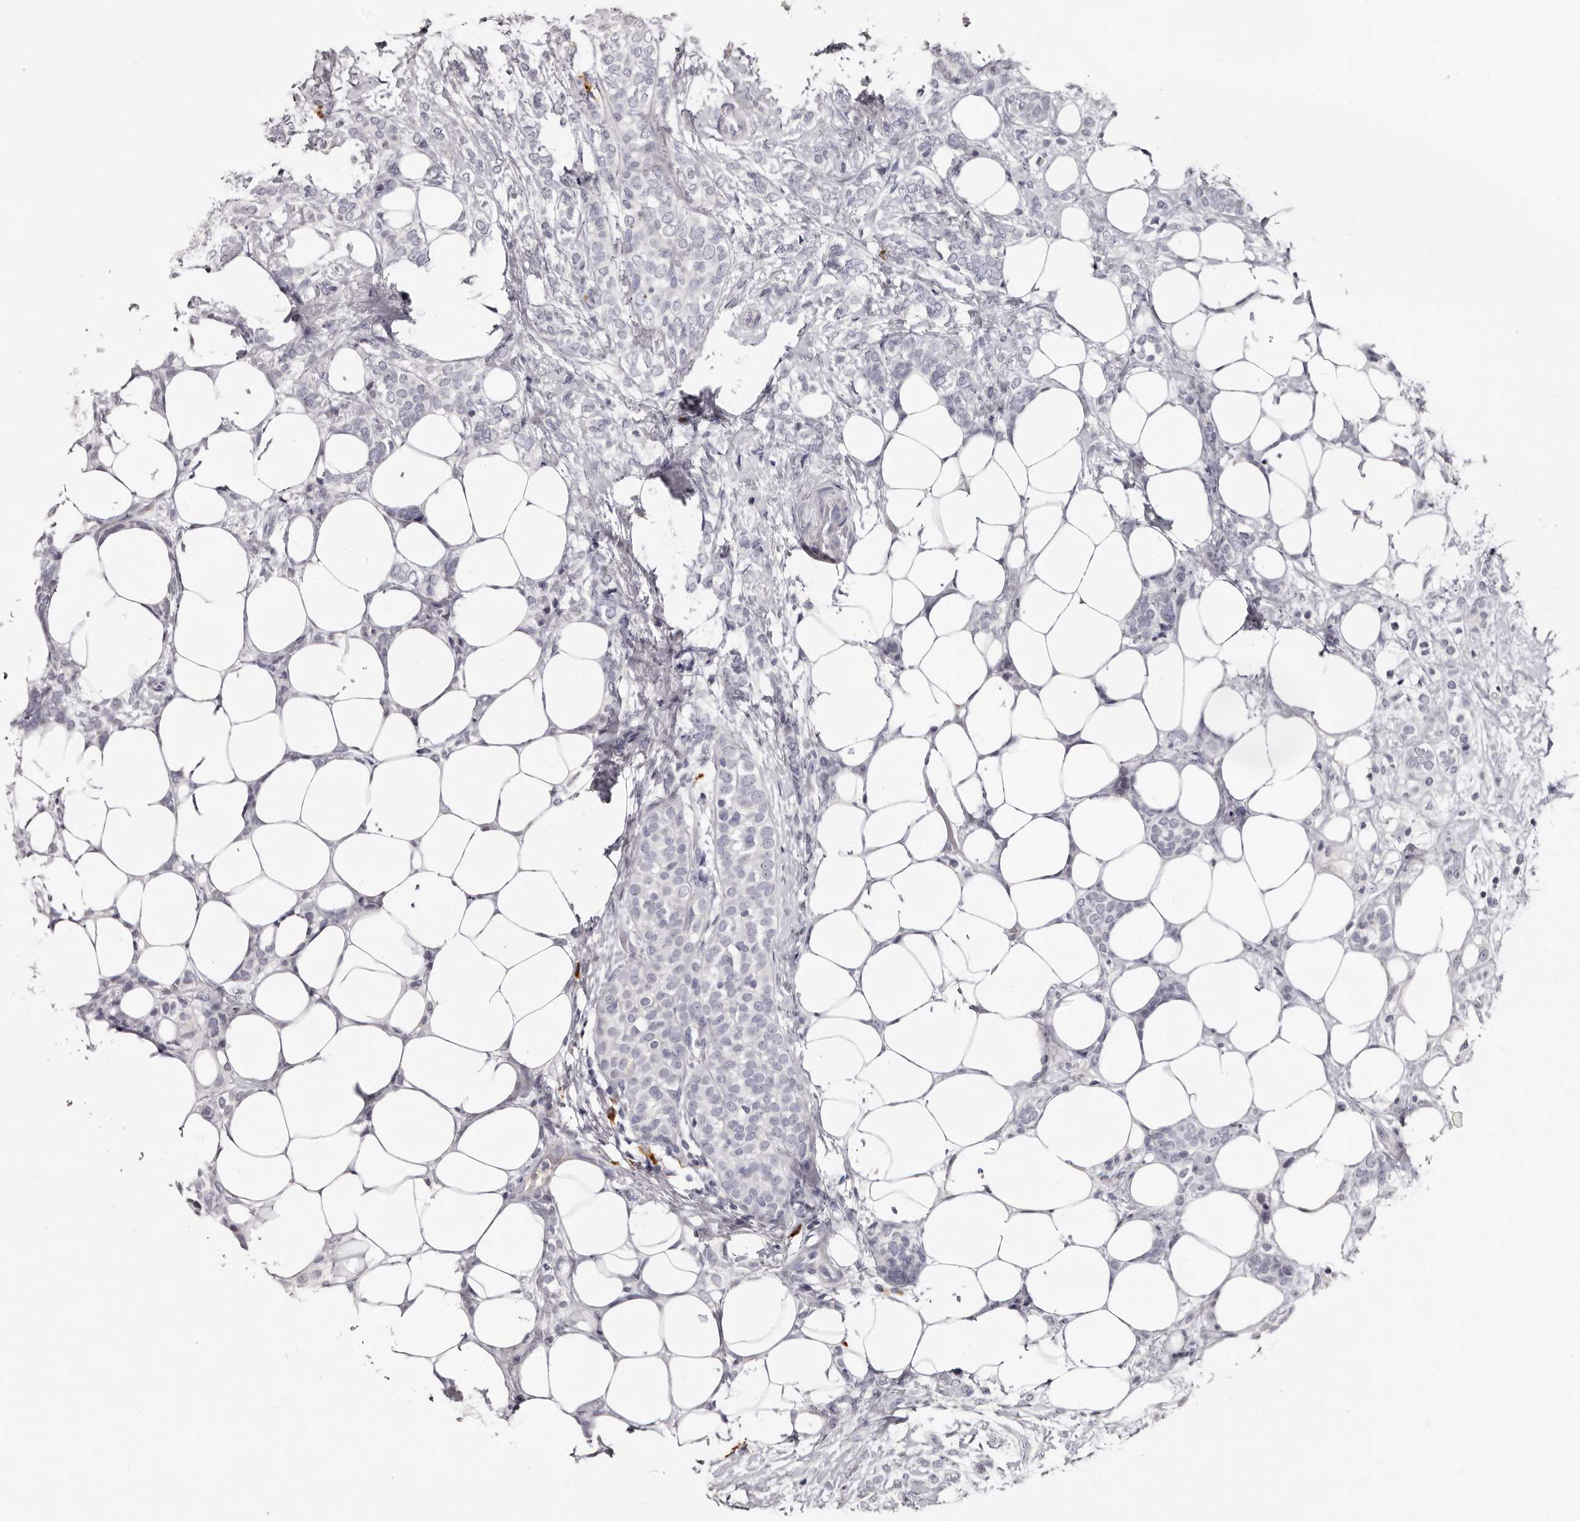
{"staining": {"intensity": "negative", "quantity": "none", "location": "none"}, "tissue": "breast cancer", "cell_type": "Tumor cells", "image_type": "cancer", "snomed": [{"axis": "morphology", "description": "Lobular carcinoma"}, {"axis": "topography", "description": "Breast"}], "caption": "Immunohistochemistry (IHC) photomicrograph of human breast lobular carcinoma stained for a protein (brown), which displays no expression in tumor cells.", "gene": "TBC1D22B", "patient": {"sex": "female", "age": 50}}